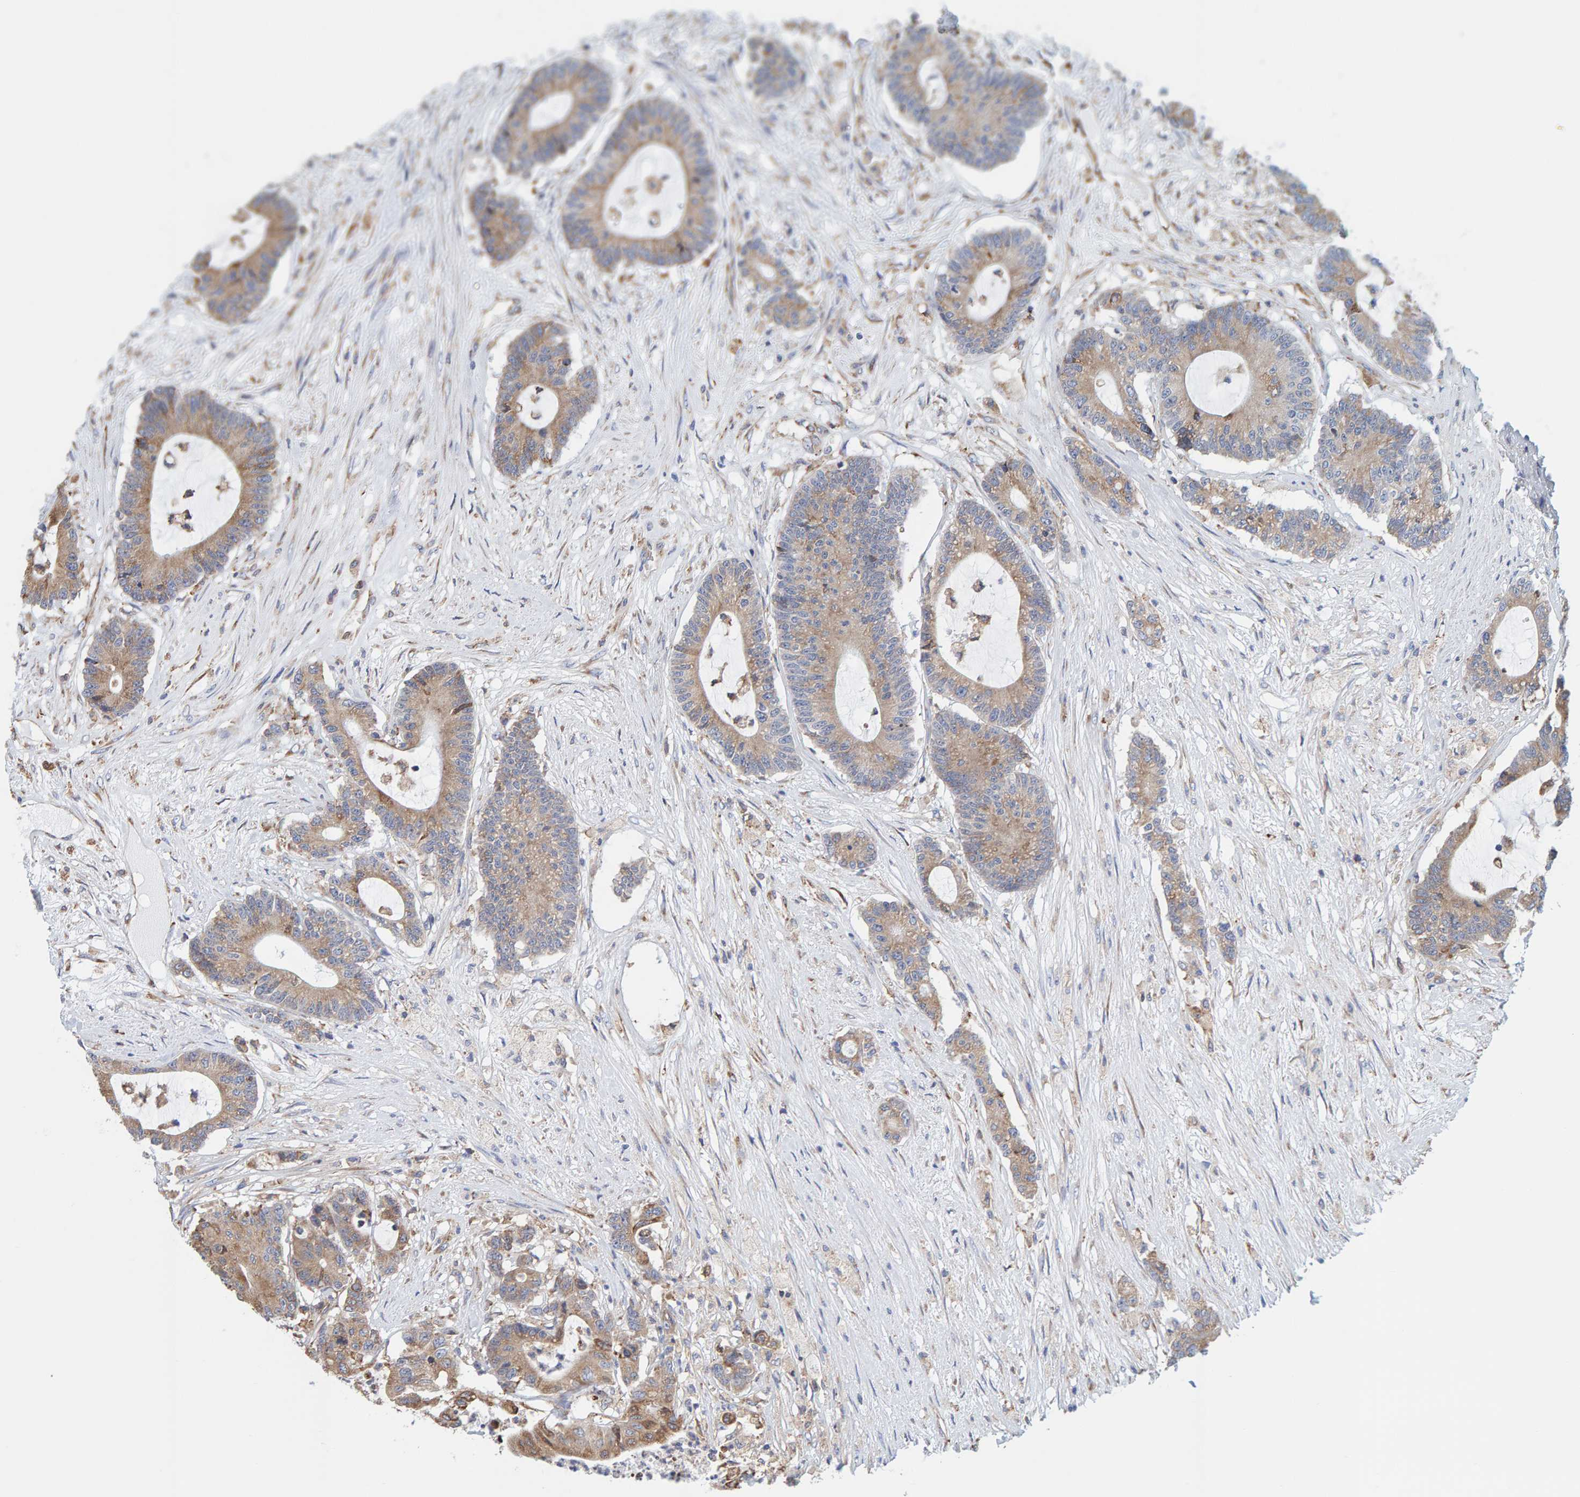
{"staining": {"intensity": "moderate", "quantity": ">75%", "location": "cytoplasmic/membranous"}, "tissue": "colorectal cancer", "cell_type": "Tumor cells", "image_type": "cancer", "snomed": [{"axis": "morphology", "description": "Adenocarcinoma, NOS"}, {"axis": "topography", "description": "Colon"}], "caption": "The immunohistochemical stain labels moderate cytoplasmic/membranous expression in tumor cells of colorectal cancer tissue. (IHC, brightfield microscopy, high magnification).", "gene": "SGPL1", "patient": {"sex": "female", "age": 84}}